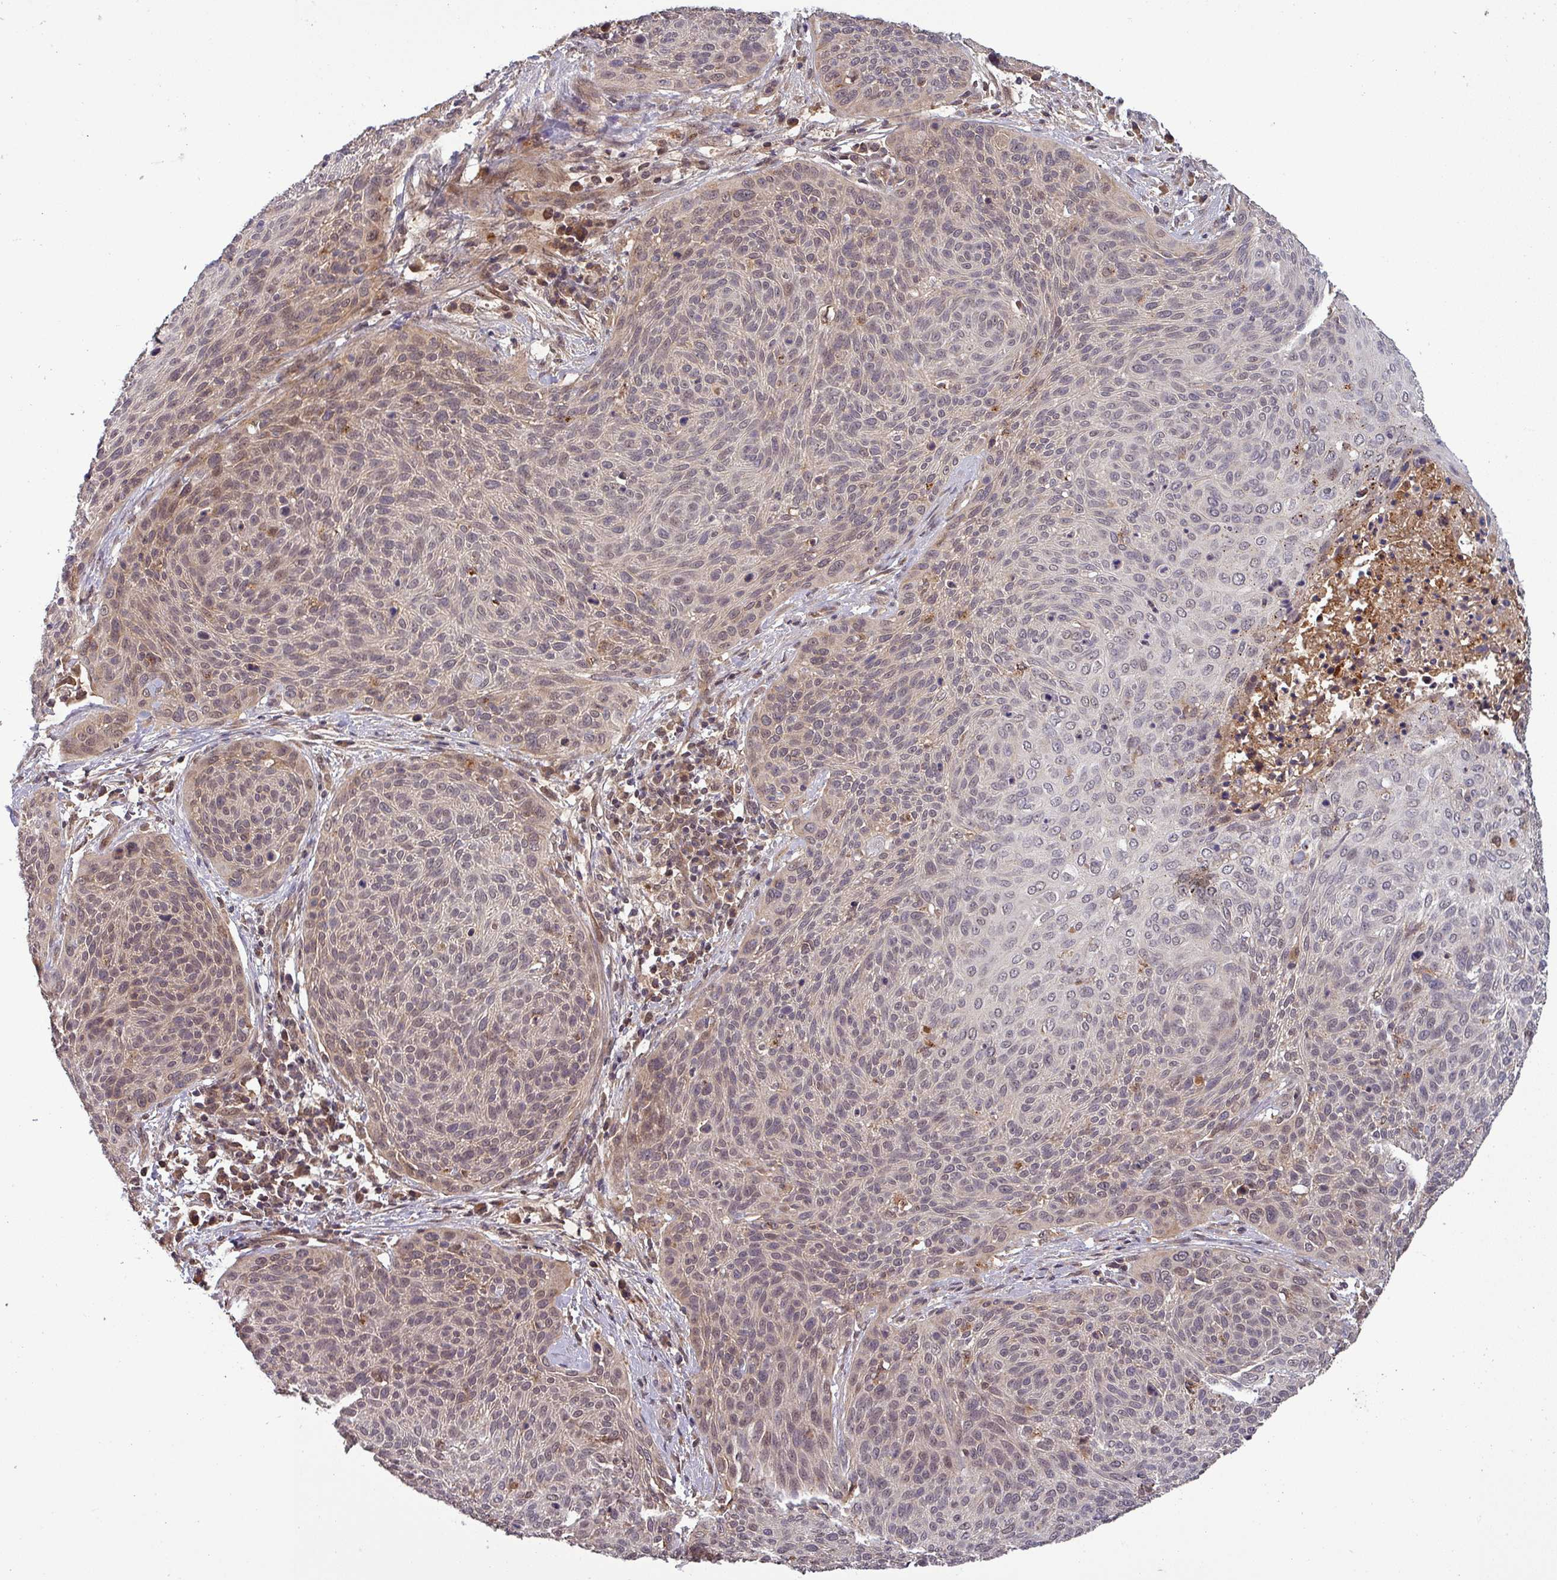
{"staining": {"intensity": "weak", "quantity": "25%-75%", "location": "nuclear"}, "tissue": "cervical cancer", "cell_type": "Tumor cells", "image_type": "cancer", "snomed": [{"axis": "morphology", "description": "Squamous cell carcinoma, NOS"}, {"axis": "topography", "description": "Cervix"}], "caption": "The photomicrograph exhibits staining of cervical squamous cell carcinoma, revealing weak nuclear protein staining (brown color) within tumor cells. The staining was performed using DAB, with brown indicating positive protein expression. Nuclei are stained blue with hematoxylin.", "gene": "PUS1", "patient": {"sex": "female", "age": 31}}